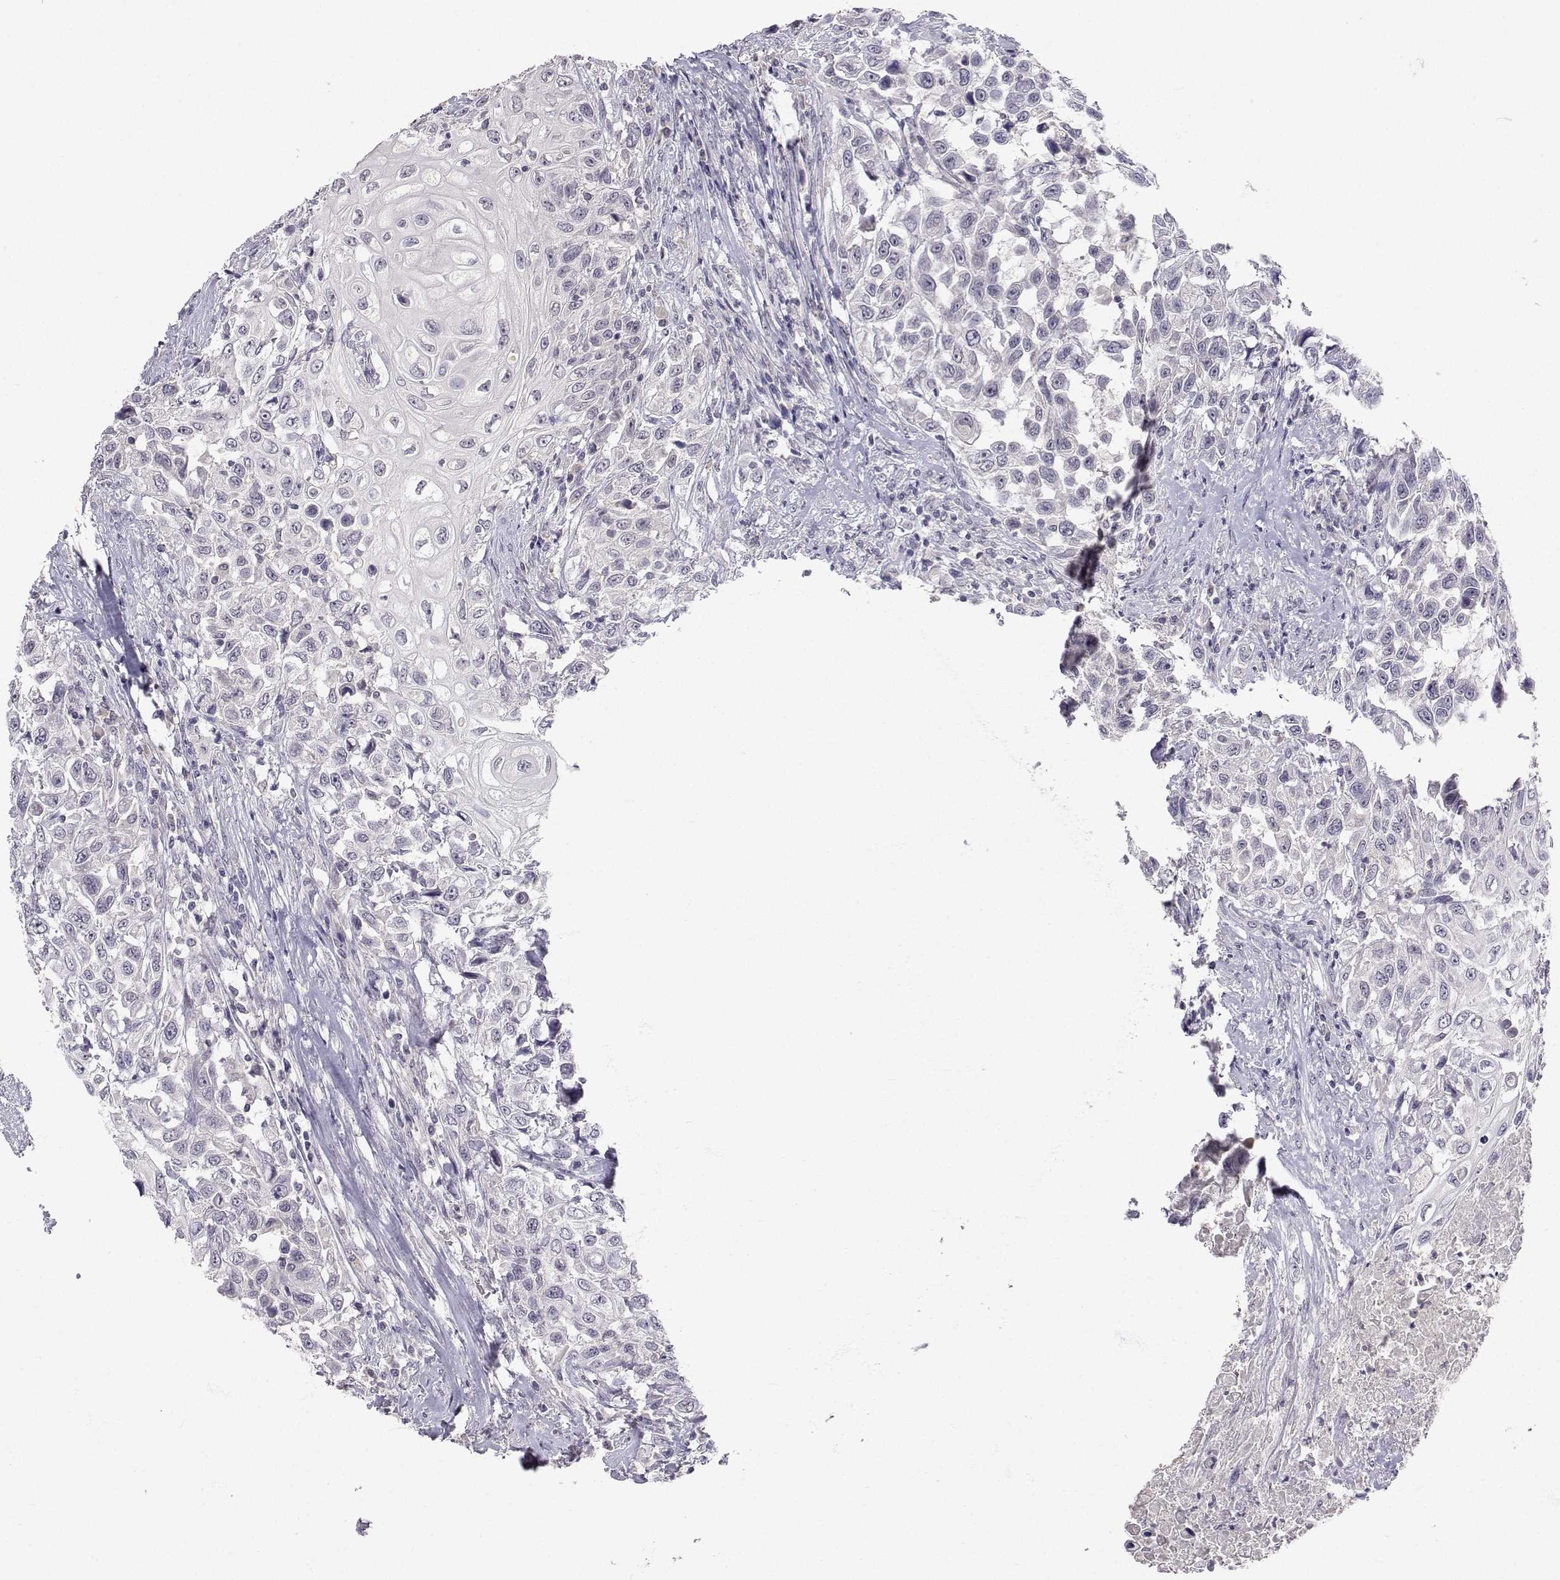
{"staining": {"intensity": "negative", "quantity": "none", "location": "none"}, "tissue": "urothelial cancer", "cell_type": "Tumor cells", "image_type": "cancer", "snomed": [{"axis": "morphology", "description": "Urothelial carcinoma, High grade"}, {"axis": "topography", "description": "Urinary bladder"}], "caption": "Urothelial cancer was stained to show a protein in brown. There is no significant positivity in tumor cells.", "gene": "SLC6A3", "patient": {"sex": "female", "age": 56}}